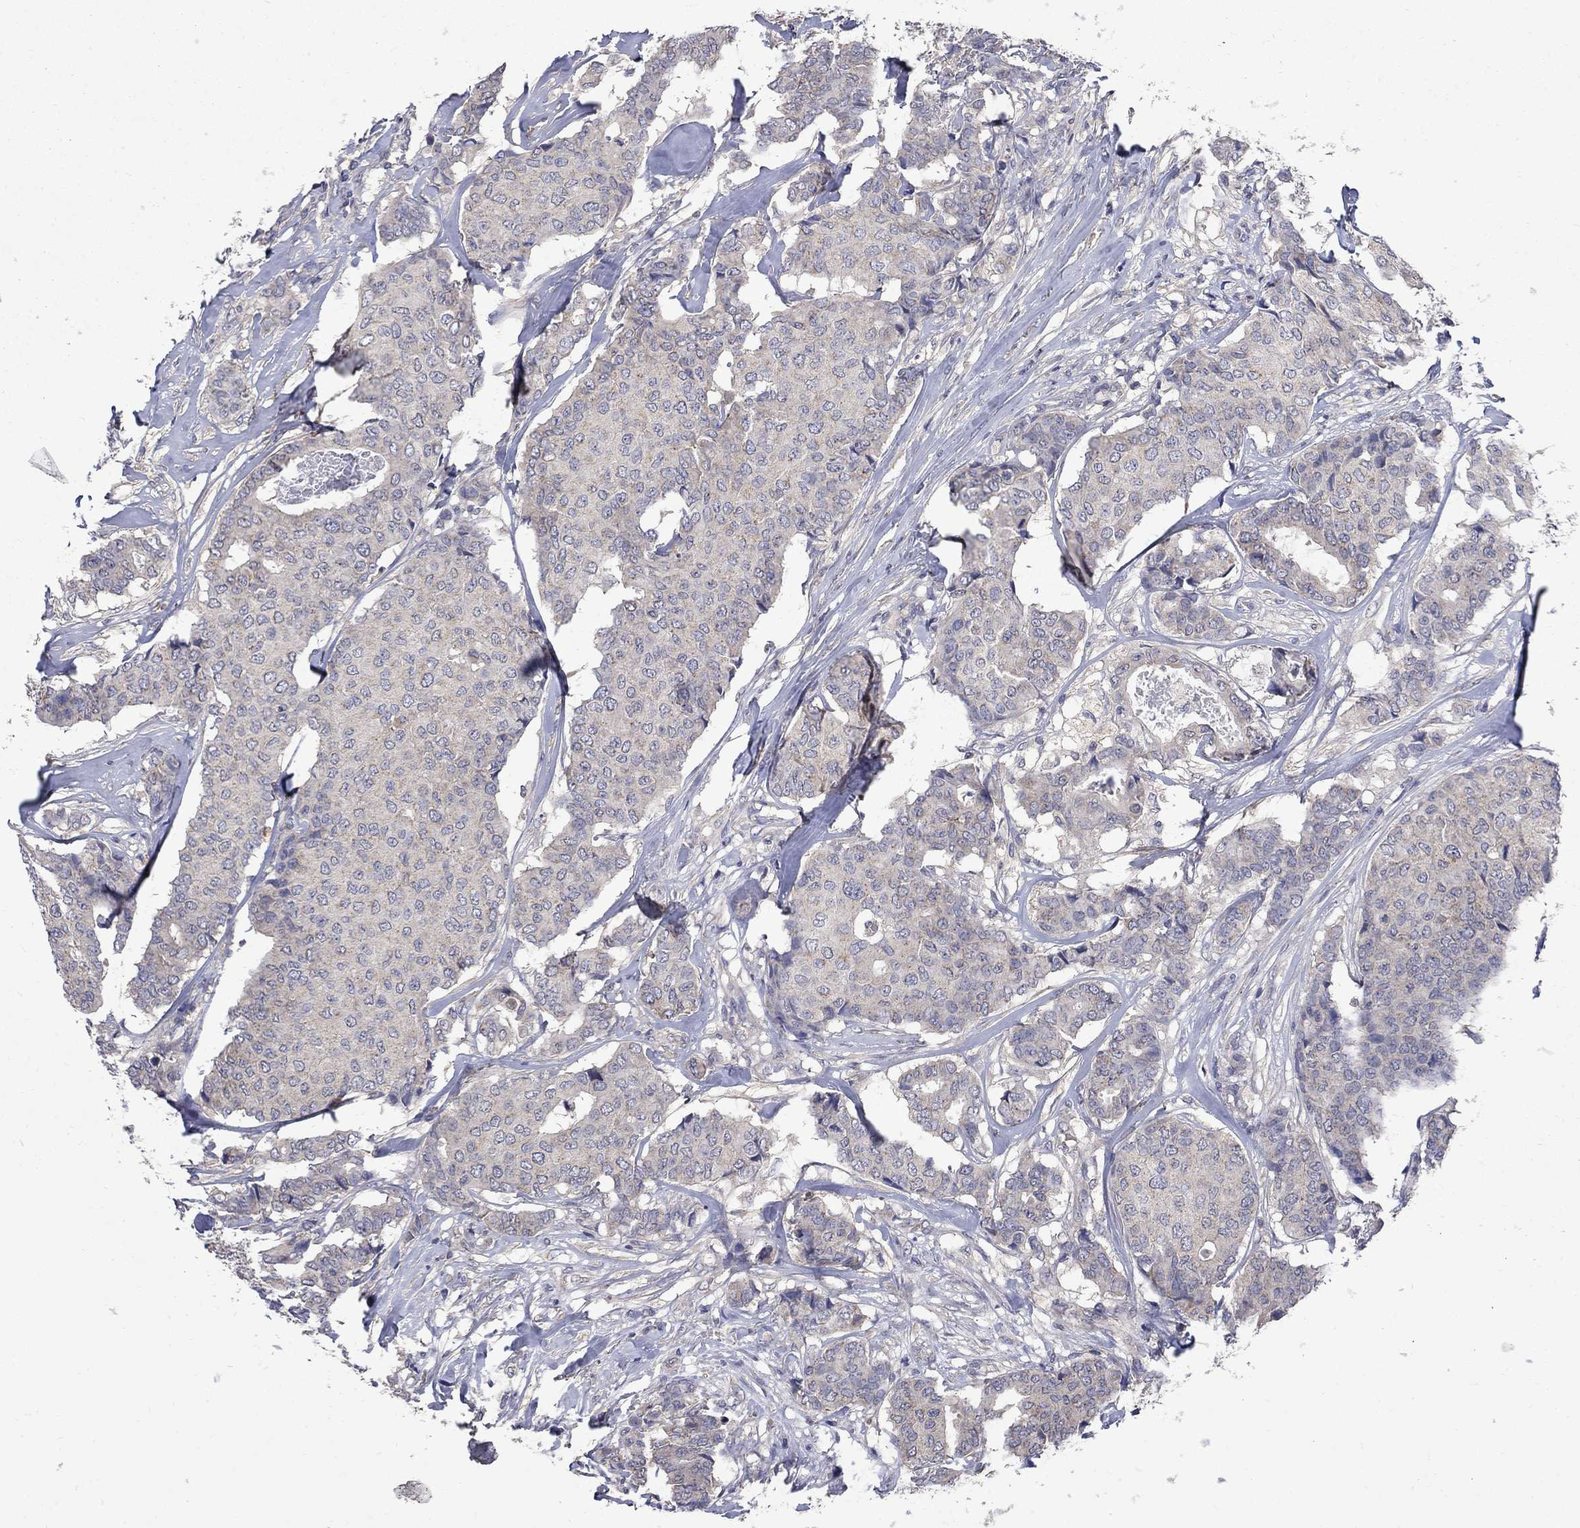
{"staining": {"intensity": "moderate", "quantity": "<25%", "location": "cytoplasmic/membranous"}, "tissue": "breast cancer", "cell_type": "Tumor cells", "image_type": "cancer", "snomed": [{"axis": "morphology", "description": "Duct carcinoma"}, {"axis": "topography", "description": "Breast"}], "caption": "IHC (DAB (3,3'-diaminobenzidine)) staining of human infiltrating ductal carcinoma (breast) reveals moderate cytoplasmic/membranous protein expression in about <25% of tumor cells.", "gene": "HSPA12A", "patient": {"sex": "female", "age": 75}}